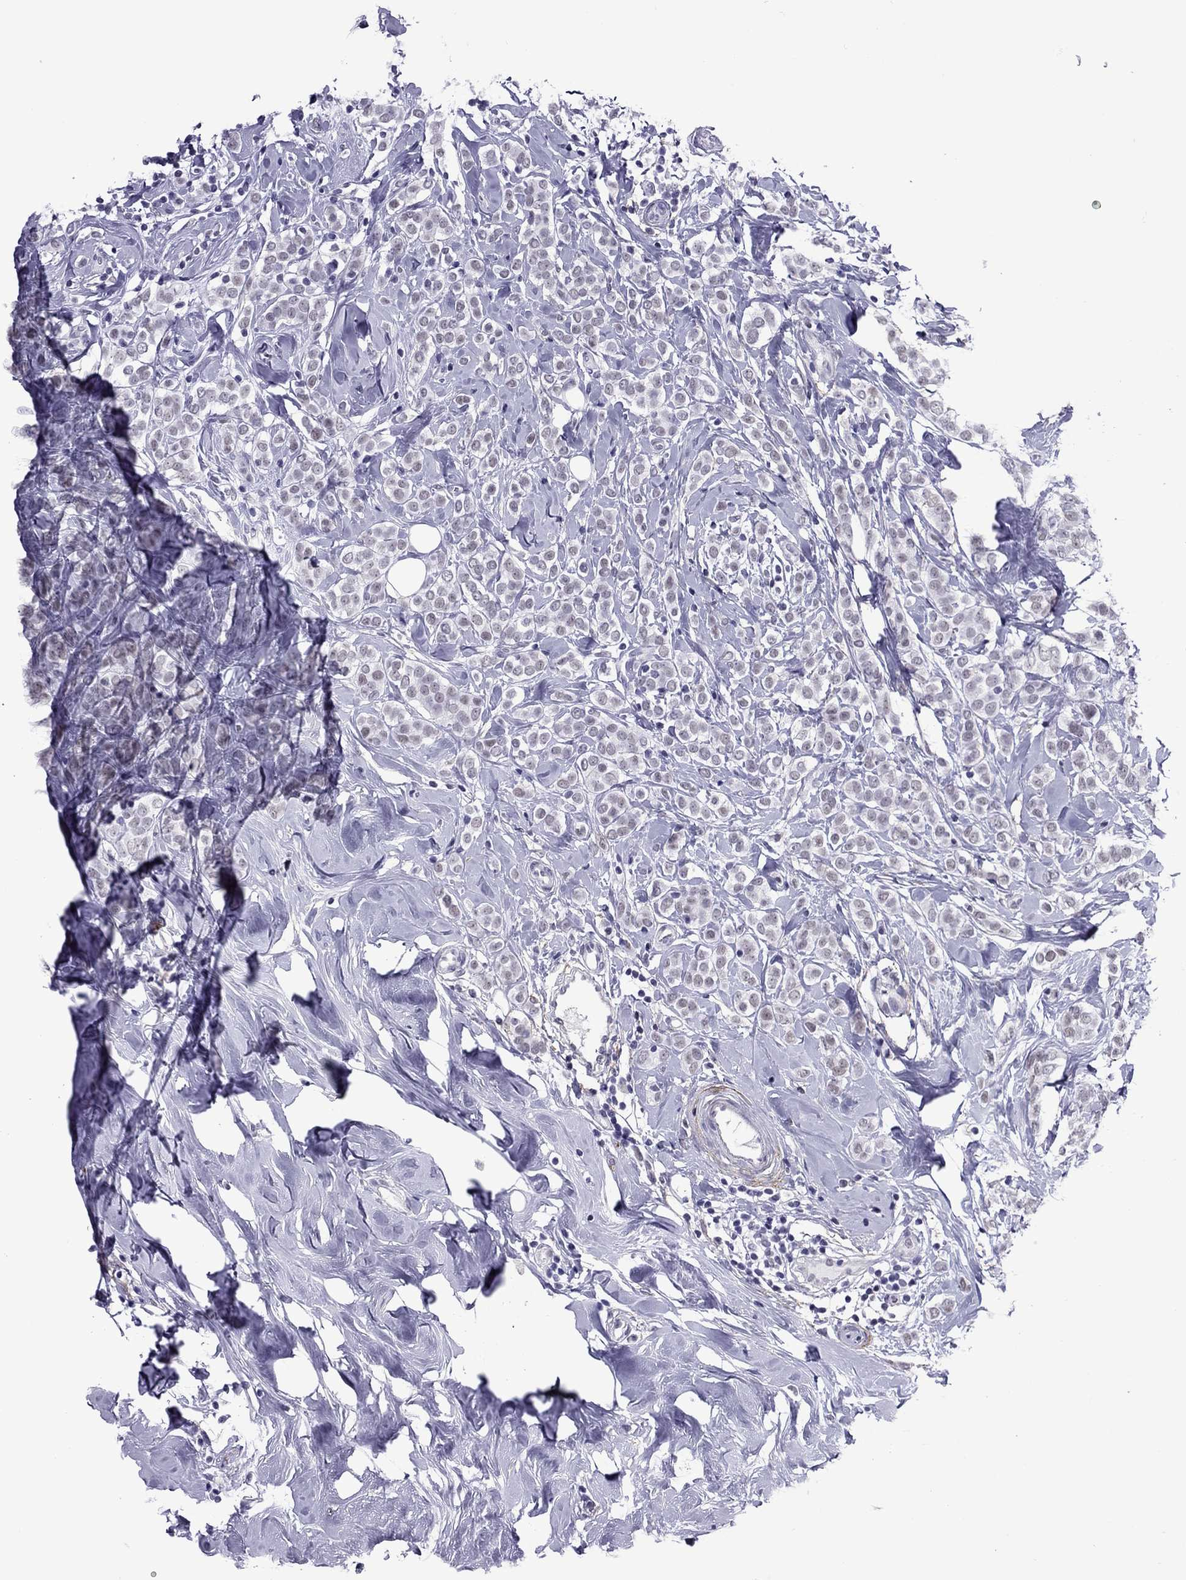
{"staining": {"intensity": "weak", "quantity": "<25%", "location": "cytoplasmic/membranous"}, "tissue": "breast cancer", "cell_type": "Tumor cells", "image_type": "cancer", "snomed": [{"axis": "morphology", "description": "Lobular carcinoma"}, {"axis": "topography", "description": "Breast"}], "caption": "Immunohistochemistry (IHC) histopathology image of breast lobular carcinoma stained for a protein (brown), which displays no expression in tumor cells.", "gene": "ZNF646", "patient": {"sex": "female", "age": 49}}